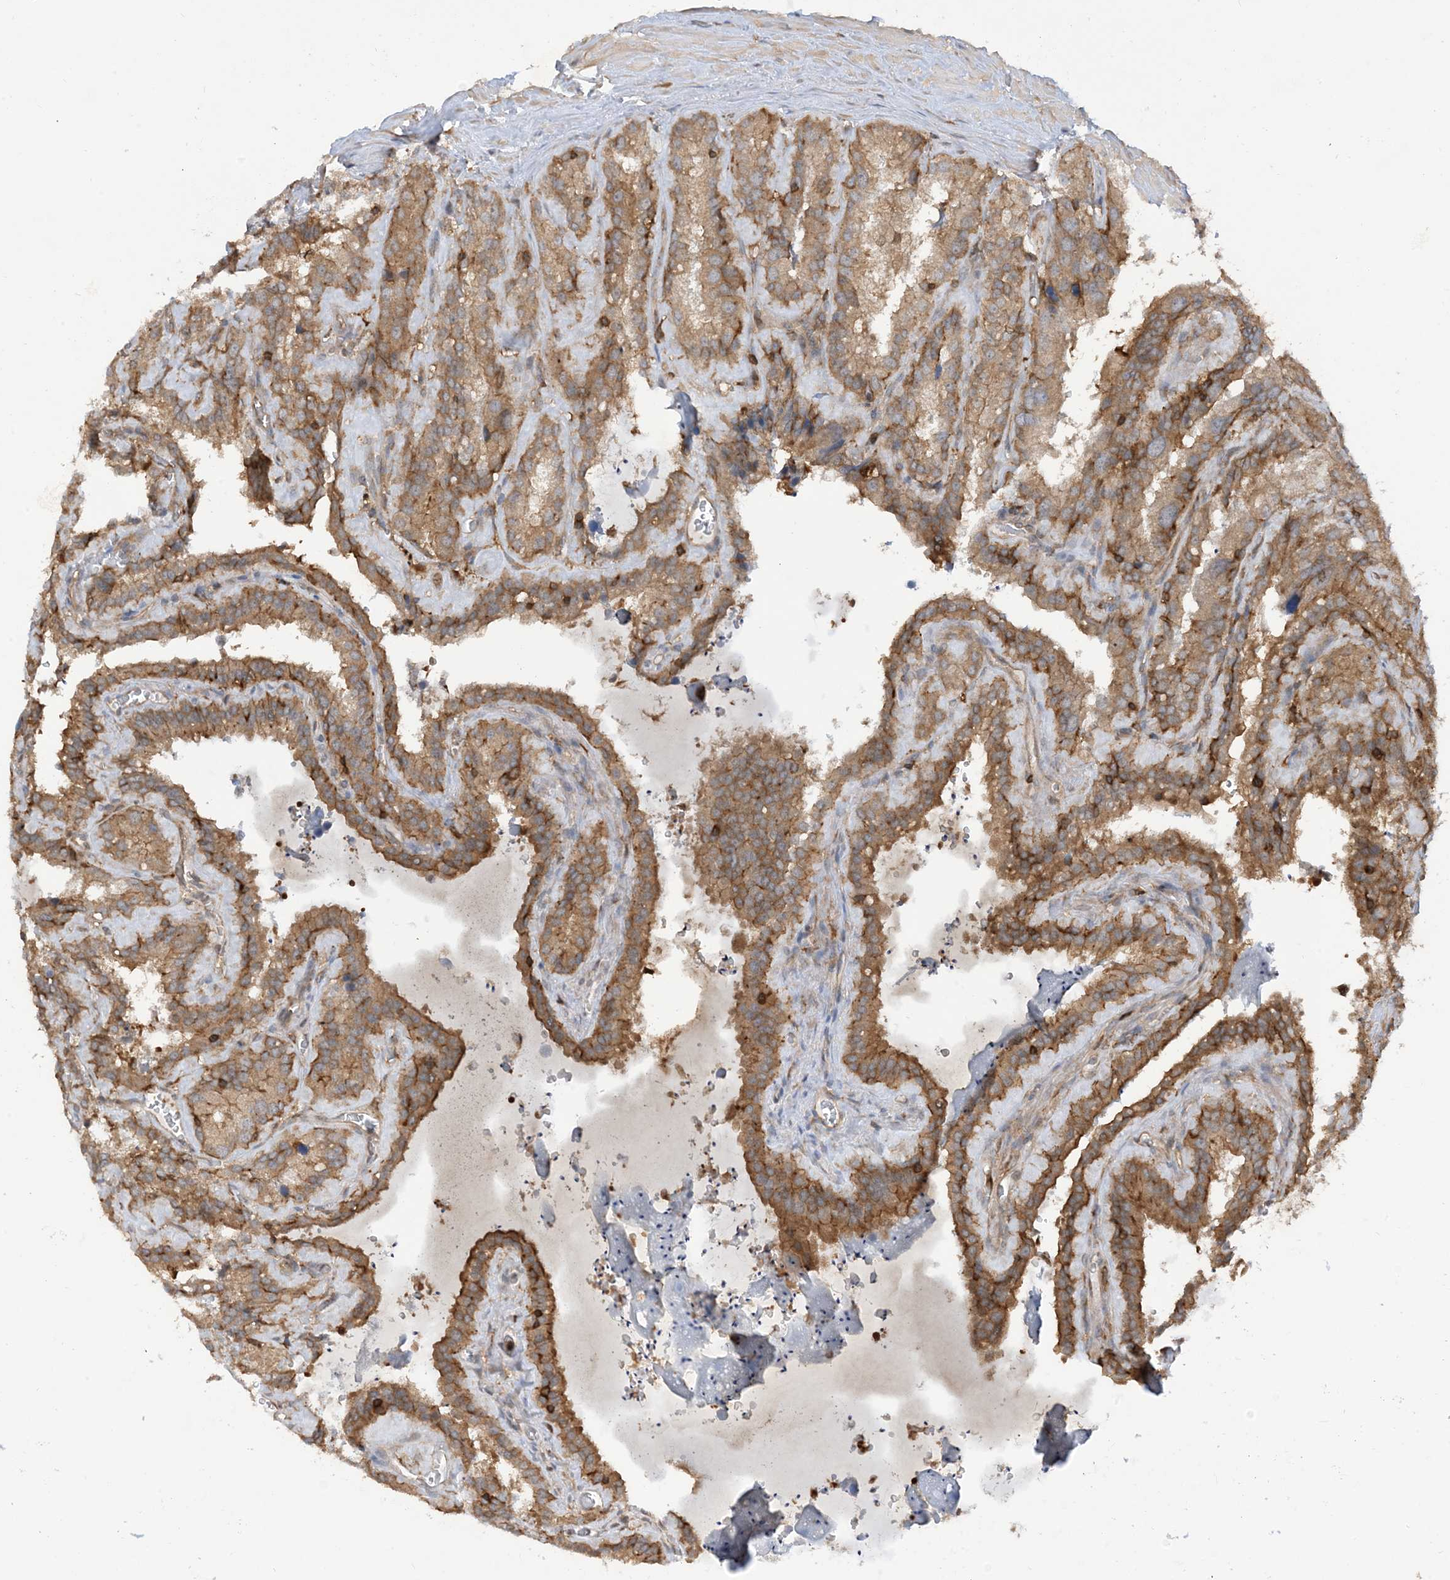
{"staining": {"intensity": "moderate", "quantity": ">75%", "location": "cytoplasmic/membranous"}, "tissue": "seminal vesicle", "cell_type": "Glandular cells", "image_type": "normal", "snomed": [{"axis": "morphology", "description": "Normal tissue, NOS"}, {"axis": "topography", "description": "Prostate"}, {"axis": "topography", "description": "Seminal veicle"}], "caption": "A photomicrograph showing moderate cytoplasmic/membranous positivity in approximately >75% of glandular cells in normal seminal vesicle, as visualized by brown immunohistochemical staining.", "gene": "CAPZB", "patient": {"sex": "male", "age": 59}}